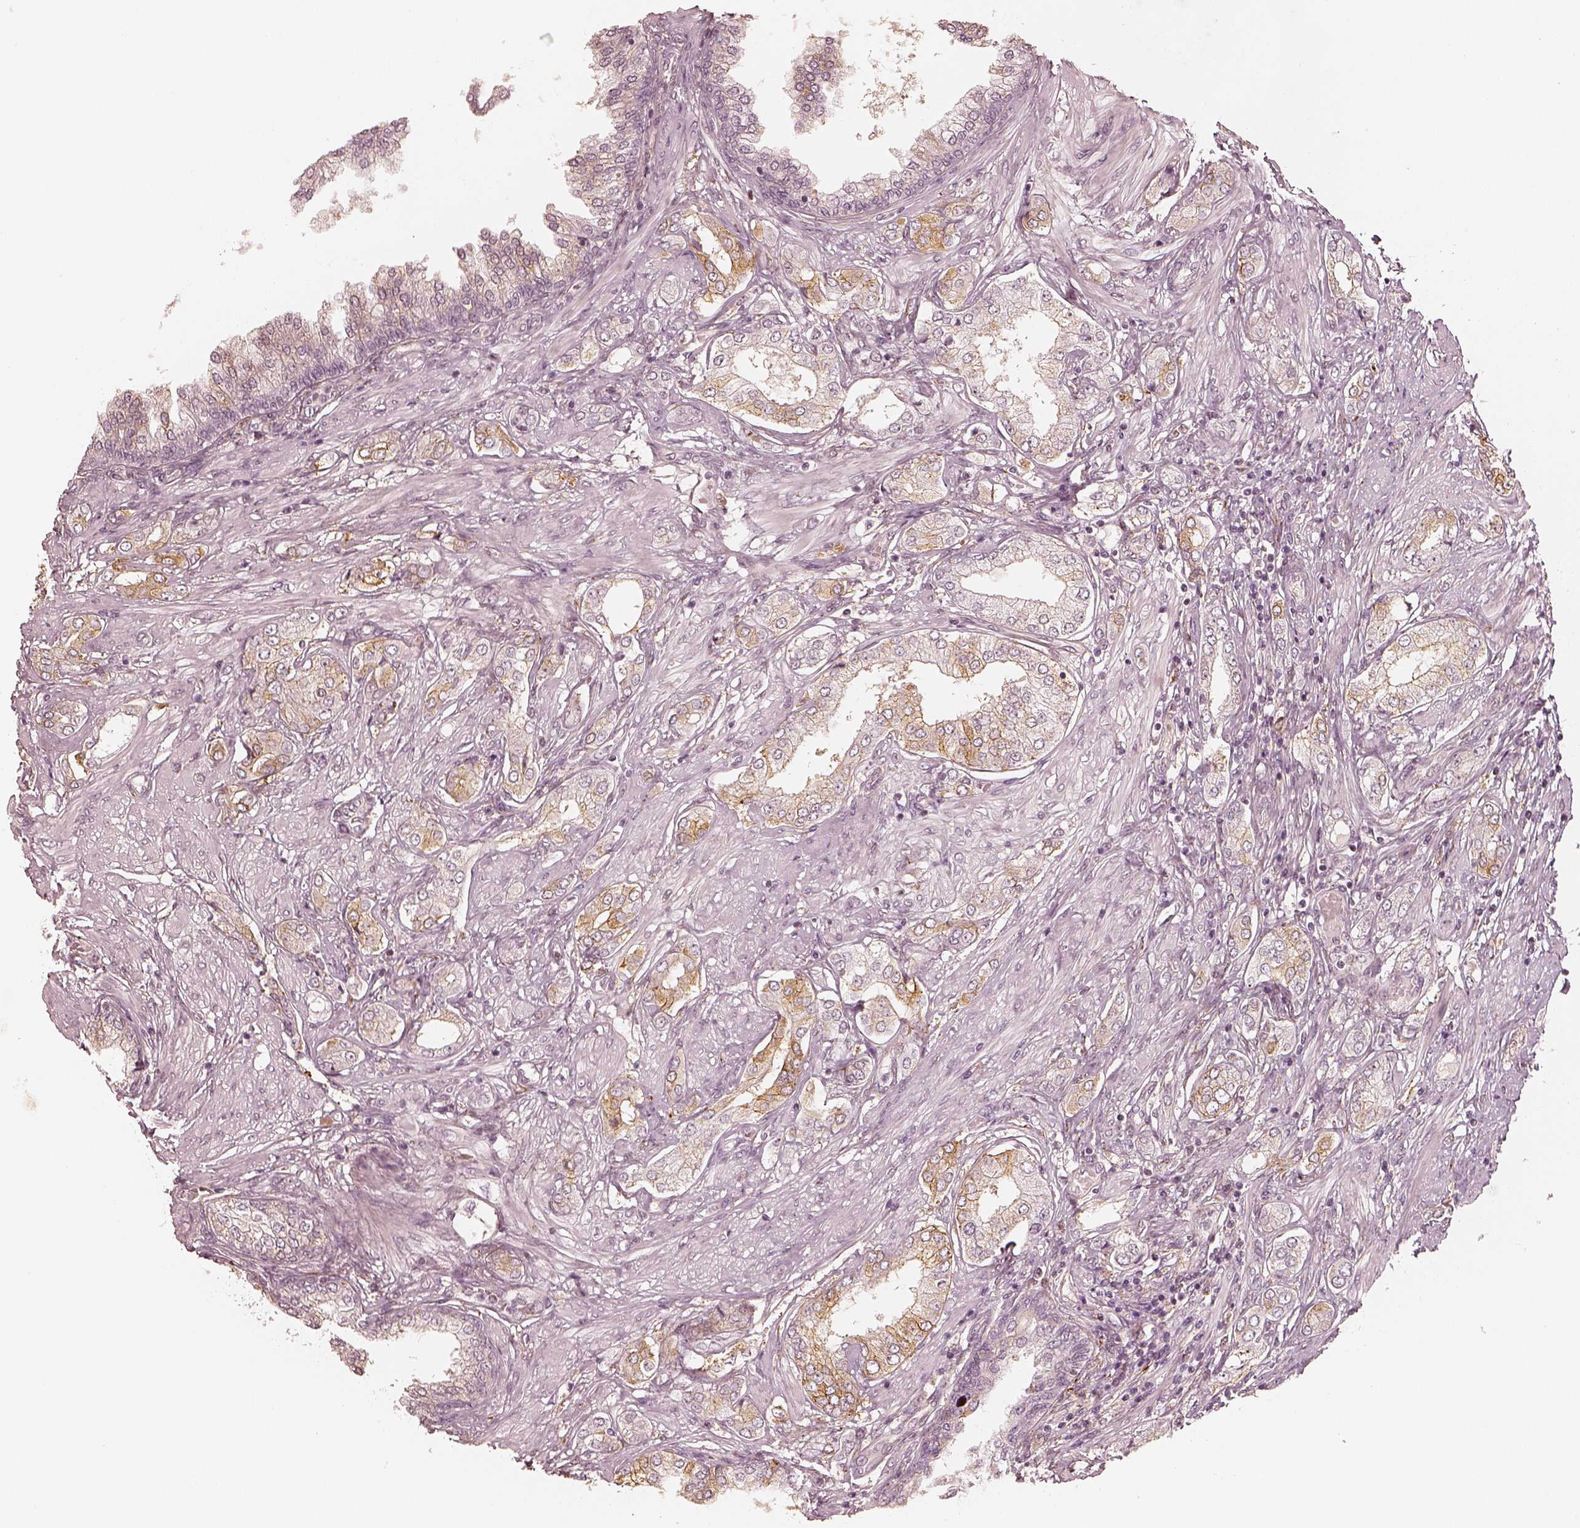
{"staining": {"intensity": "moderate", "quantity": "25%-75%", "location": "cytoplasmic/membranous"}, "tissue": "prostate cancer", "cell_type": "Tumor cells", "image_type": "cancer", "snomed": [{"axis": "morphology", "description": "Adenocarcinoma, NOS"}, {"axis": "topography", "description": "Prostate"}], "caption": "Tumor cells exhibit medium levels of moderate cytoplasmic/membranous expression in about 25%-75% of cells in human adenocarcinoma (prostate). The staining was performed using DAB to visualize the protein expression in brown, while the nuclei were stained in blue with hematoxylin (Magnification: 20x).", "gene": "GORASP2", "patient": {"sex": "male", "age": 63}}